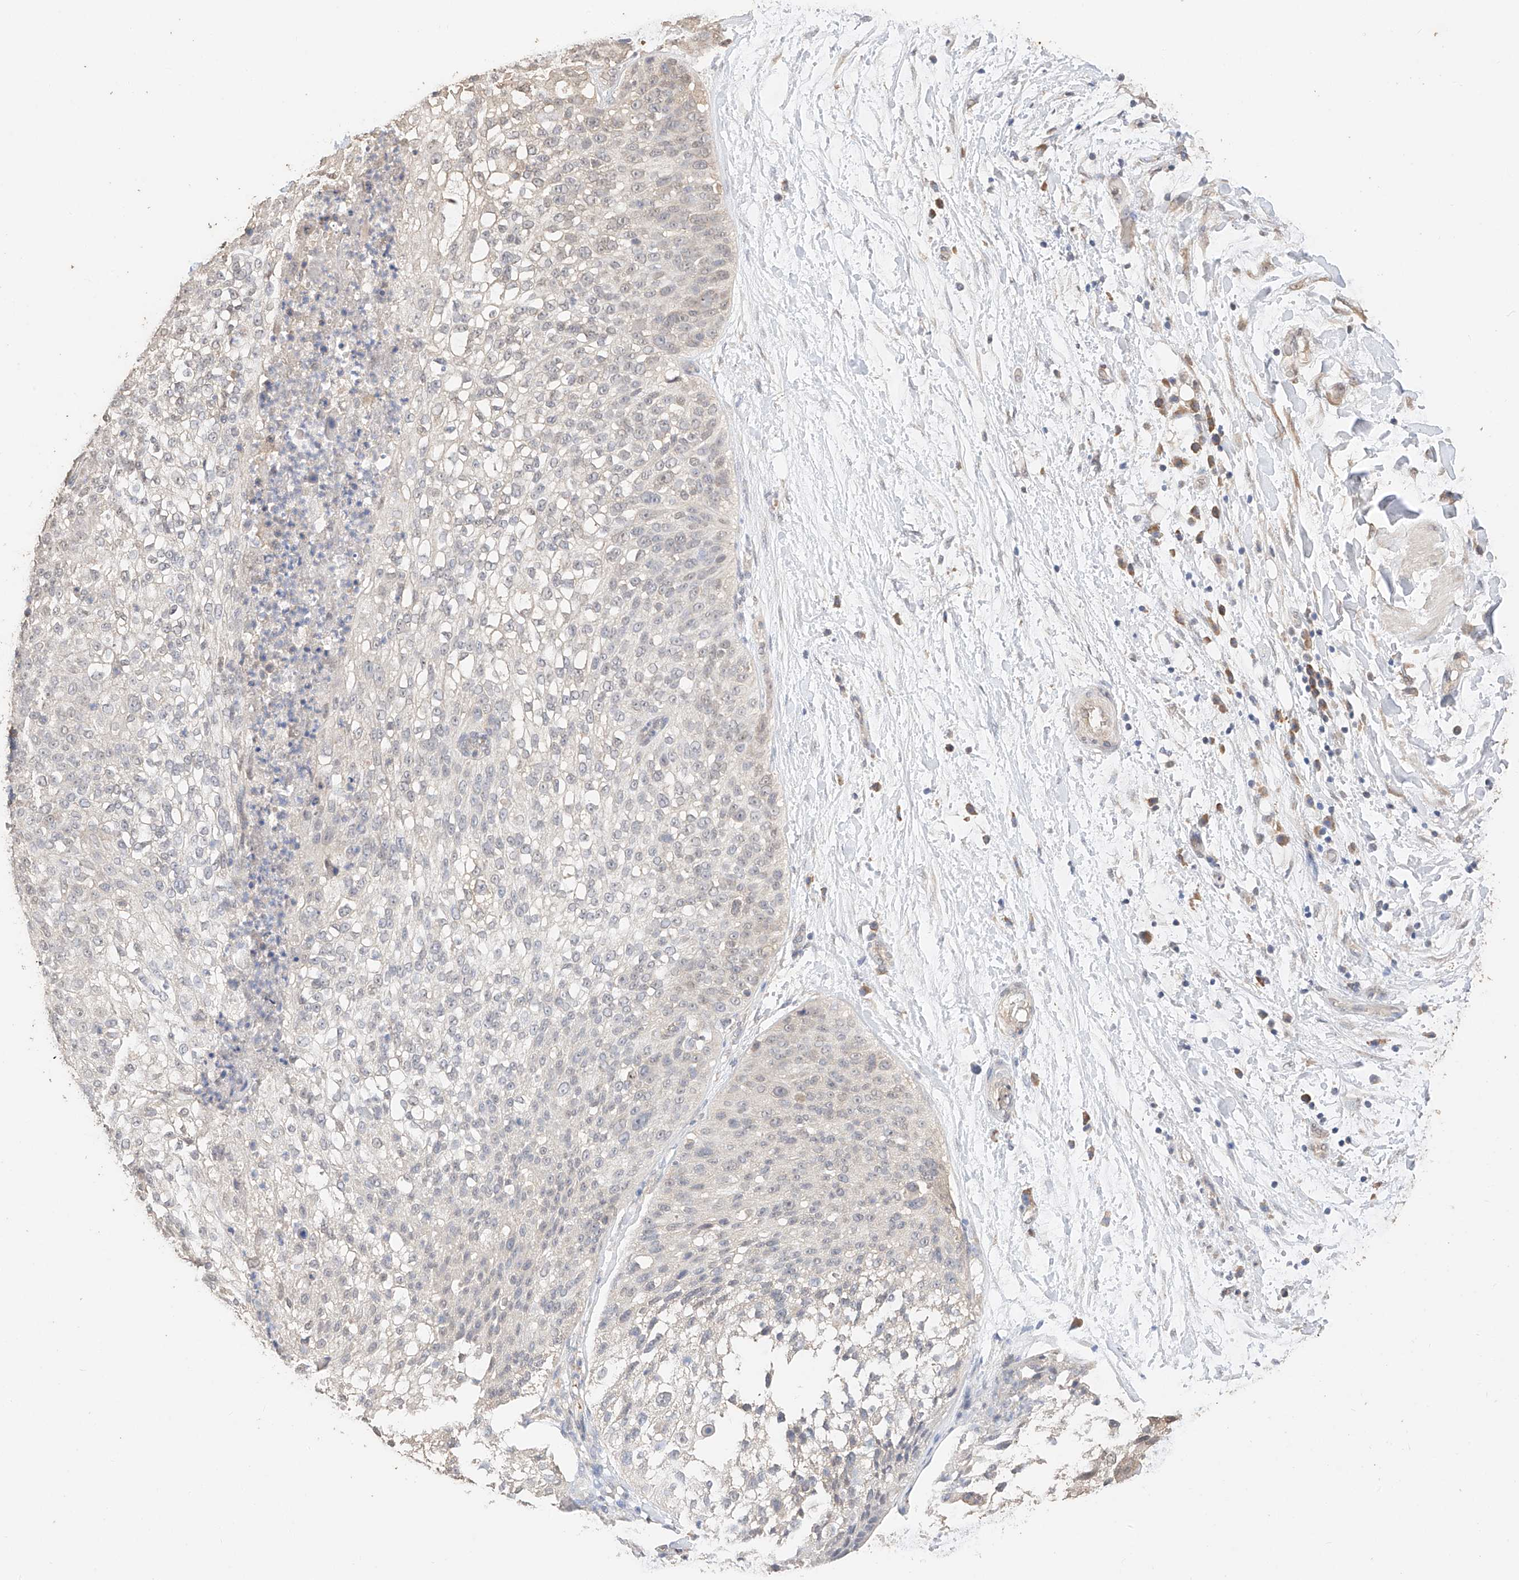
{"staining": {"intensity": "negative", "quantity": "none", "location": "none"}, "tissue": "lung cancer", "cell_type": "Tumor cells", "image_type": "cancer", "snomed": [{"axis": "morphology", "description": "Inflammation, NOS"}, {"axis": "morphology", "description": "Squamous cell carcinoma, NOS"}, {"axis": "topography", "description": "Lymph node"}, {"axis": "topography", "description": "Soft tissue"}, {"axis": "topography", "description": "Lung"}], "caption": "The IHC histopathology image has no significant expression in tumor cells of lung cancer tissue. The staining was performed using DAB to visualize the protein expression in brown, while the nuclei were stained in blue with hematoxylin (Magnification: 20x).", "gene": "IL22RA2", "patient": {"sex": "male", "age": 66}}